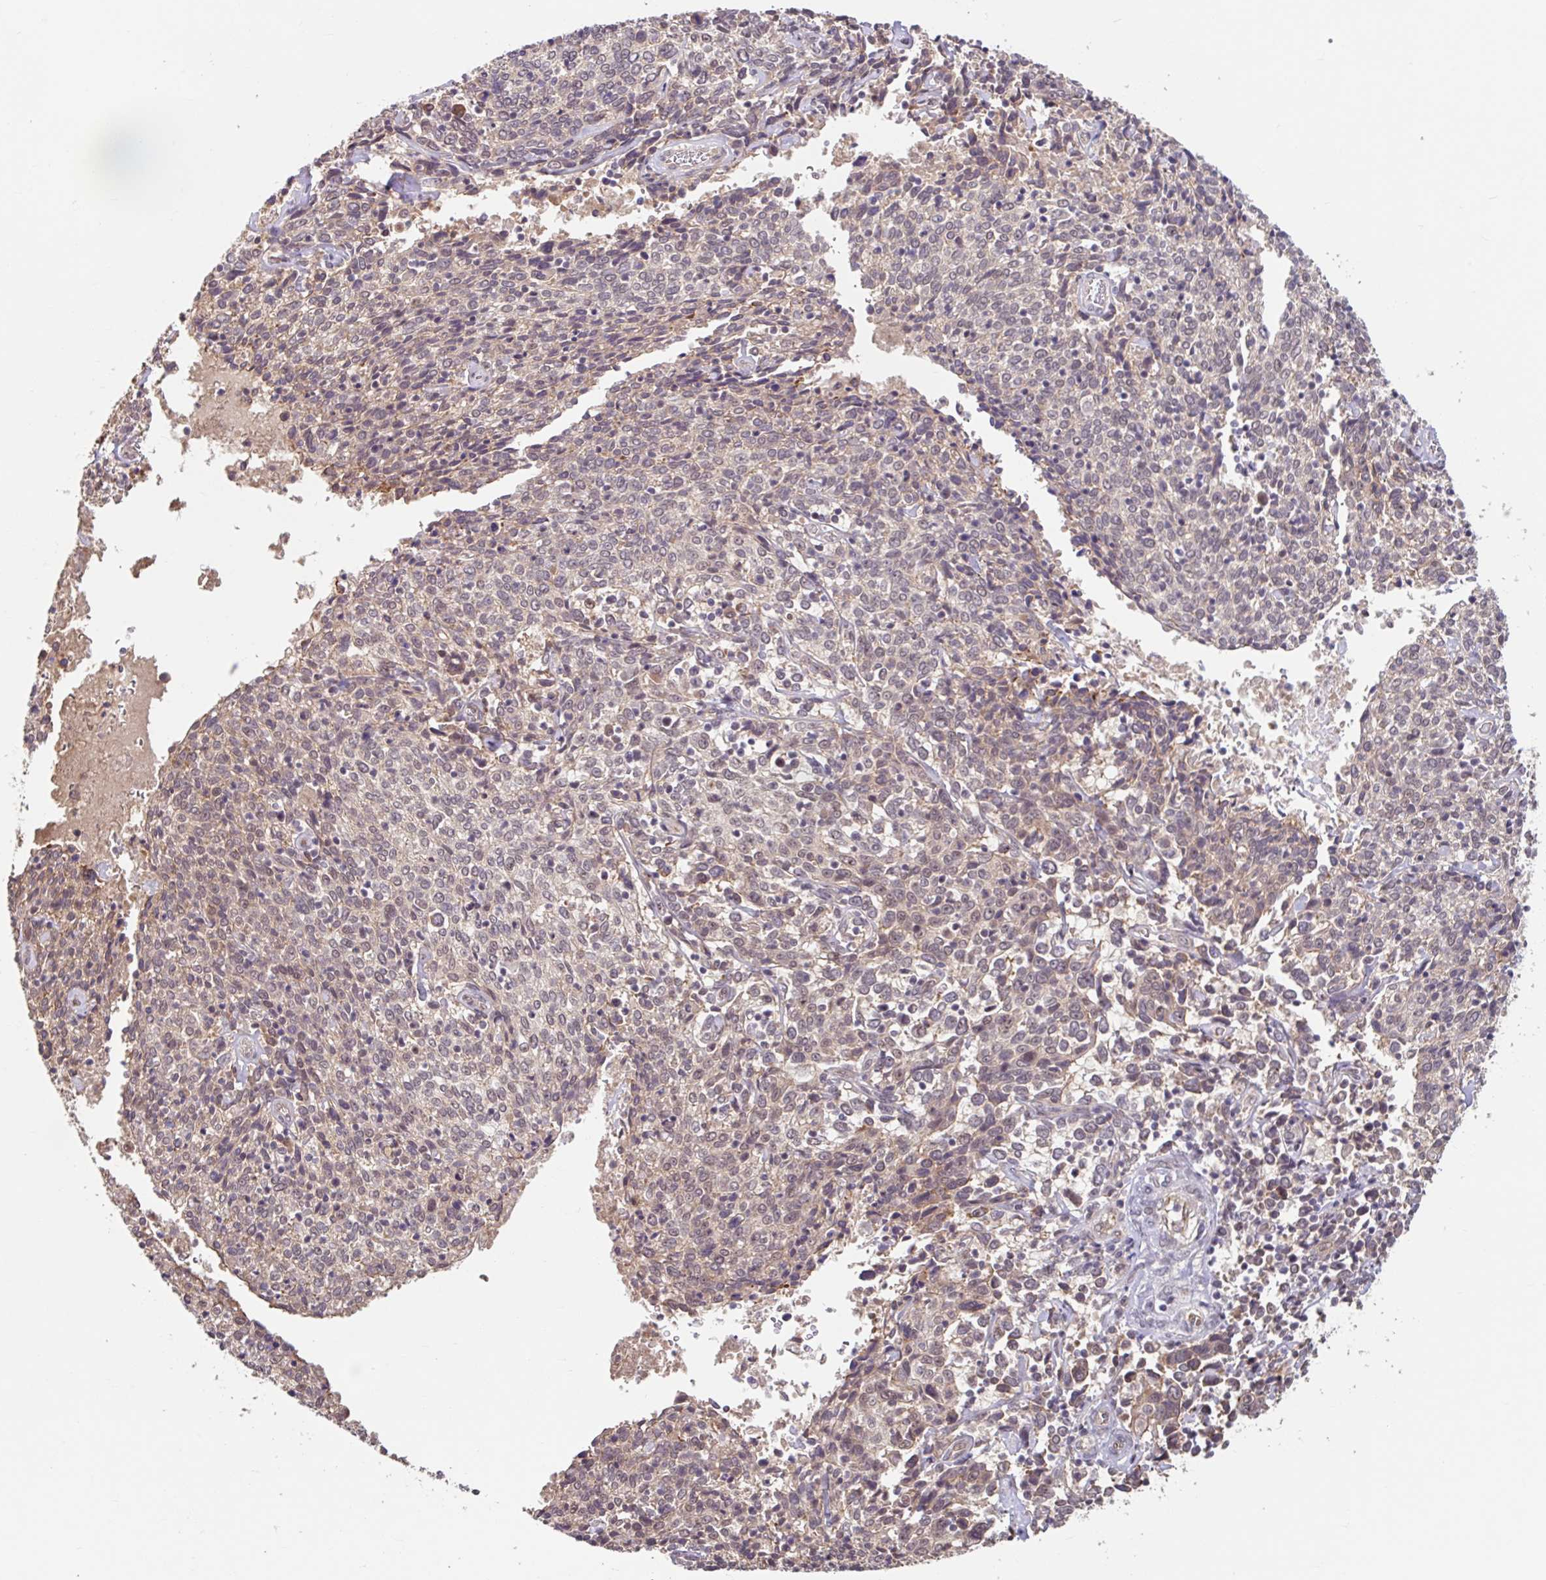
{"staining": {"intensity": "weak", "quantity": "25%-75%", "location": "cytoplasmic/membranous"}, "tissue": "cervical cancer", "cell_type": "Tumor cells", "image_type": "cancer", "snomed": [{"axis": "morphology", "description": "Squamous cell carcinoma, NOS"}, {"axis": "topography", "description": "Cervix"}], "caption": "Cervical squamous cell carcinoma stained with a brown dye exhibits weak cytoplasmic/membranous positive staining in about 25%-75% of tumor cells.", "gene": "STYXL1", "patient": {"sex": "female", "age": 46}}